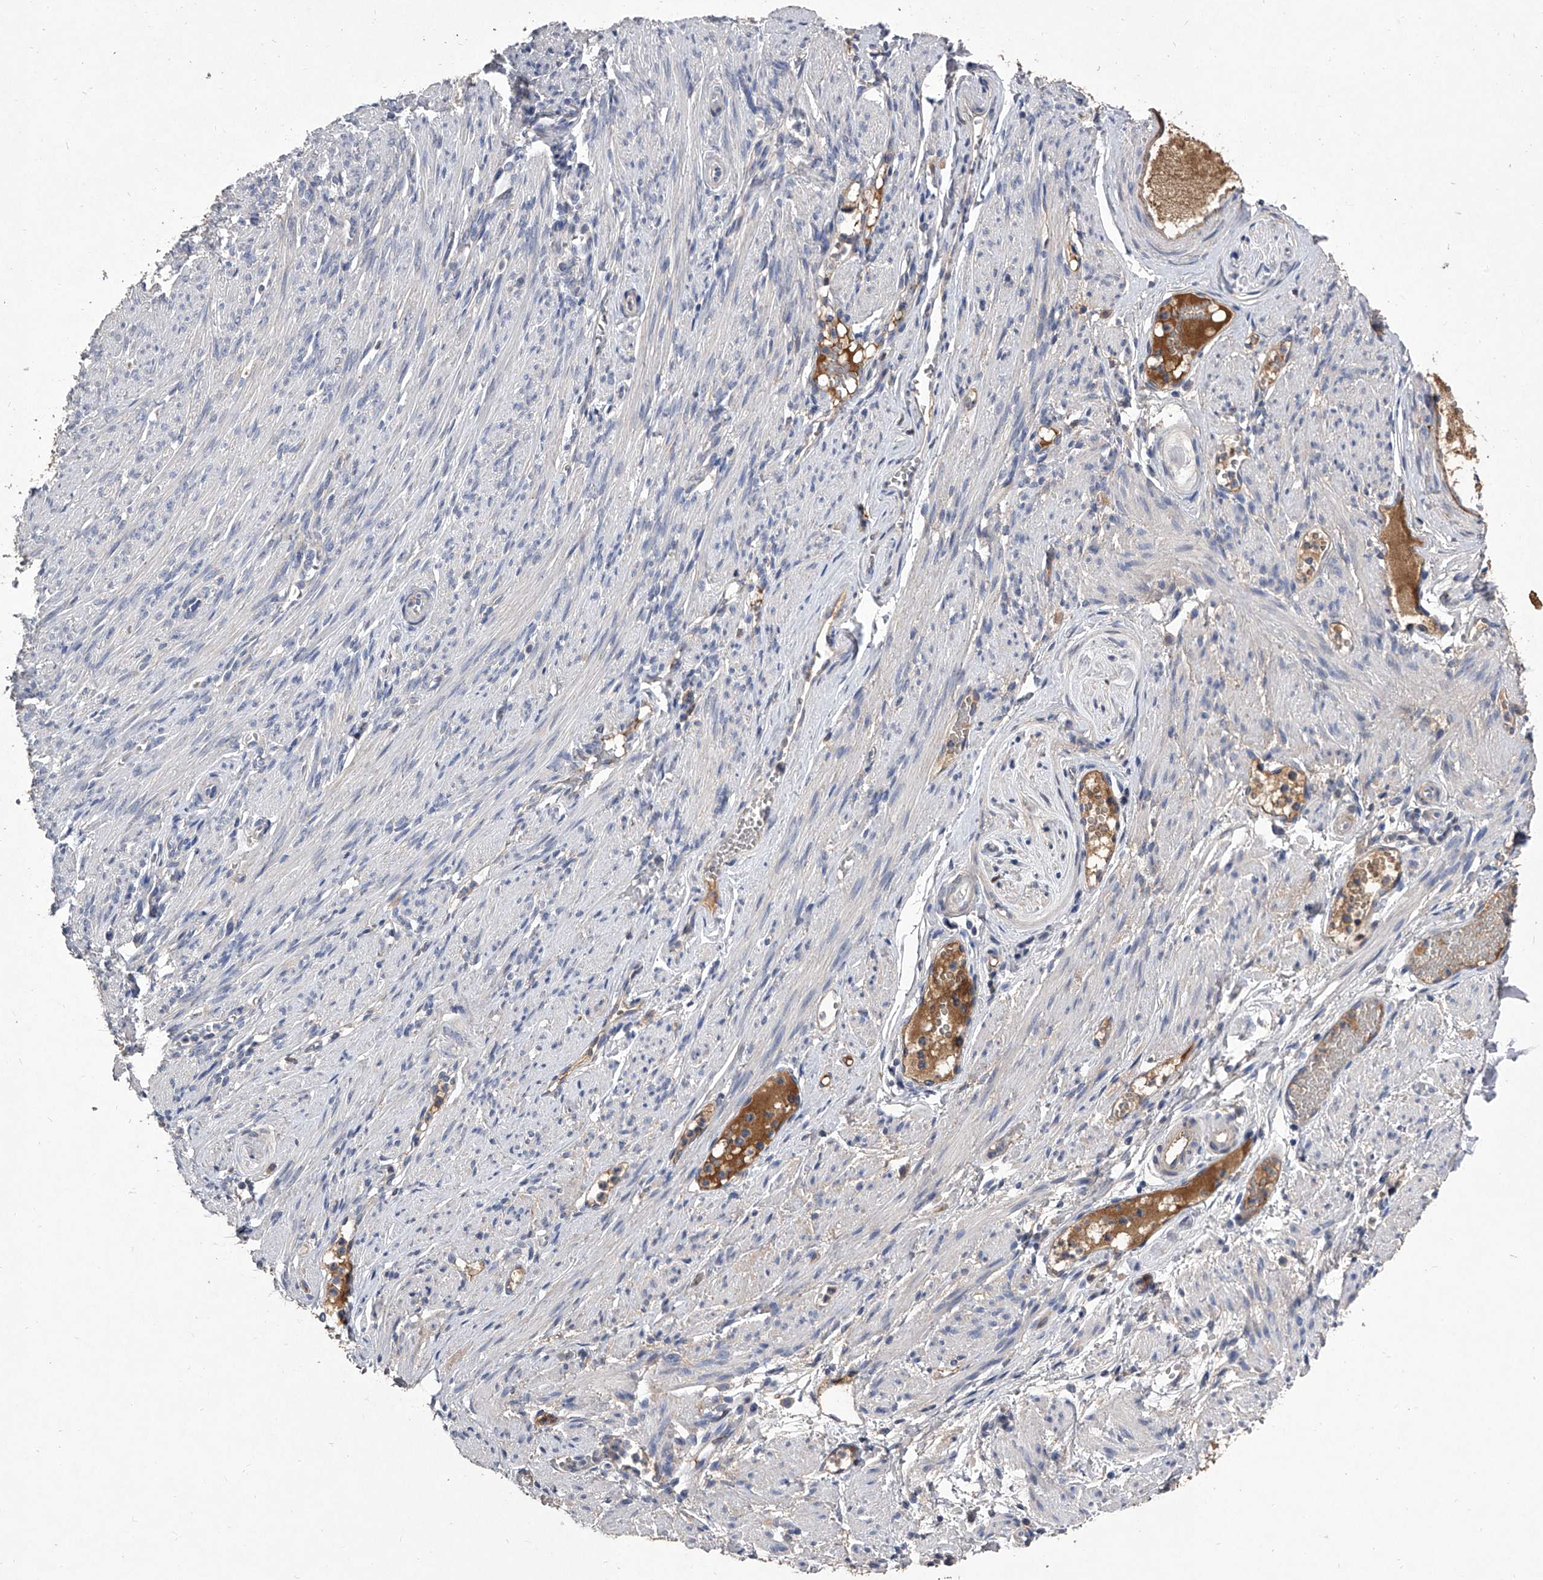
{"staining": {"intensity": "weak", "quantity": ">75%", "location": "cytoplasmic/membranous"}, "tissue": "adipose tissue", "cell_type": "Adipocytes", "image_type": "normal", "snomed": [{"axis": "morphology", "description": "Normal tissue, NOS"}, {"axis": "topography", "description": "Smooth muscle"}, {"axis": "topography", "description": "Peripheral nerve tissue"}], "caption": "Immunohistochemistry (DAB (3,3'-diaminobenzidine)) staining of benign adipose tissue demonstrates weak cytoplasmic/membranous protein positivity in about >75% of adipocytes. The staining was performed using DAB, with brown indicating positive protein expression. Nuclei are stained blue with hematoxylin.", "gene": "C5", "patient": {"sex": "female", "age": 39}}